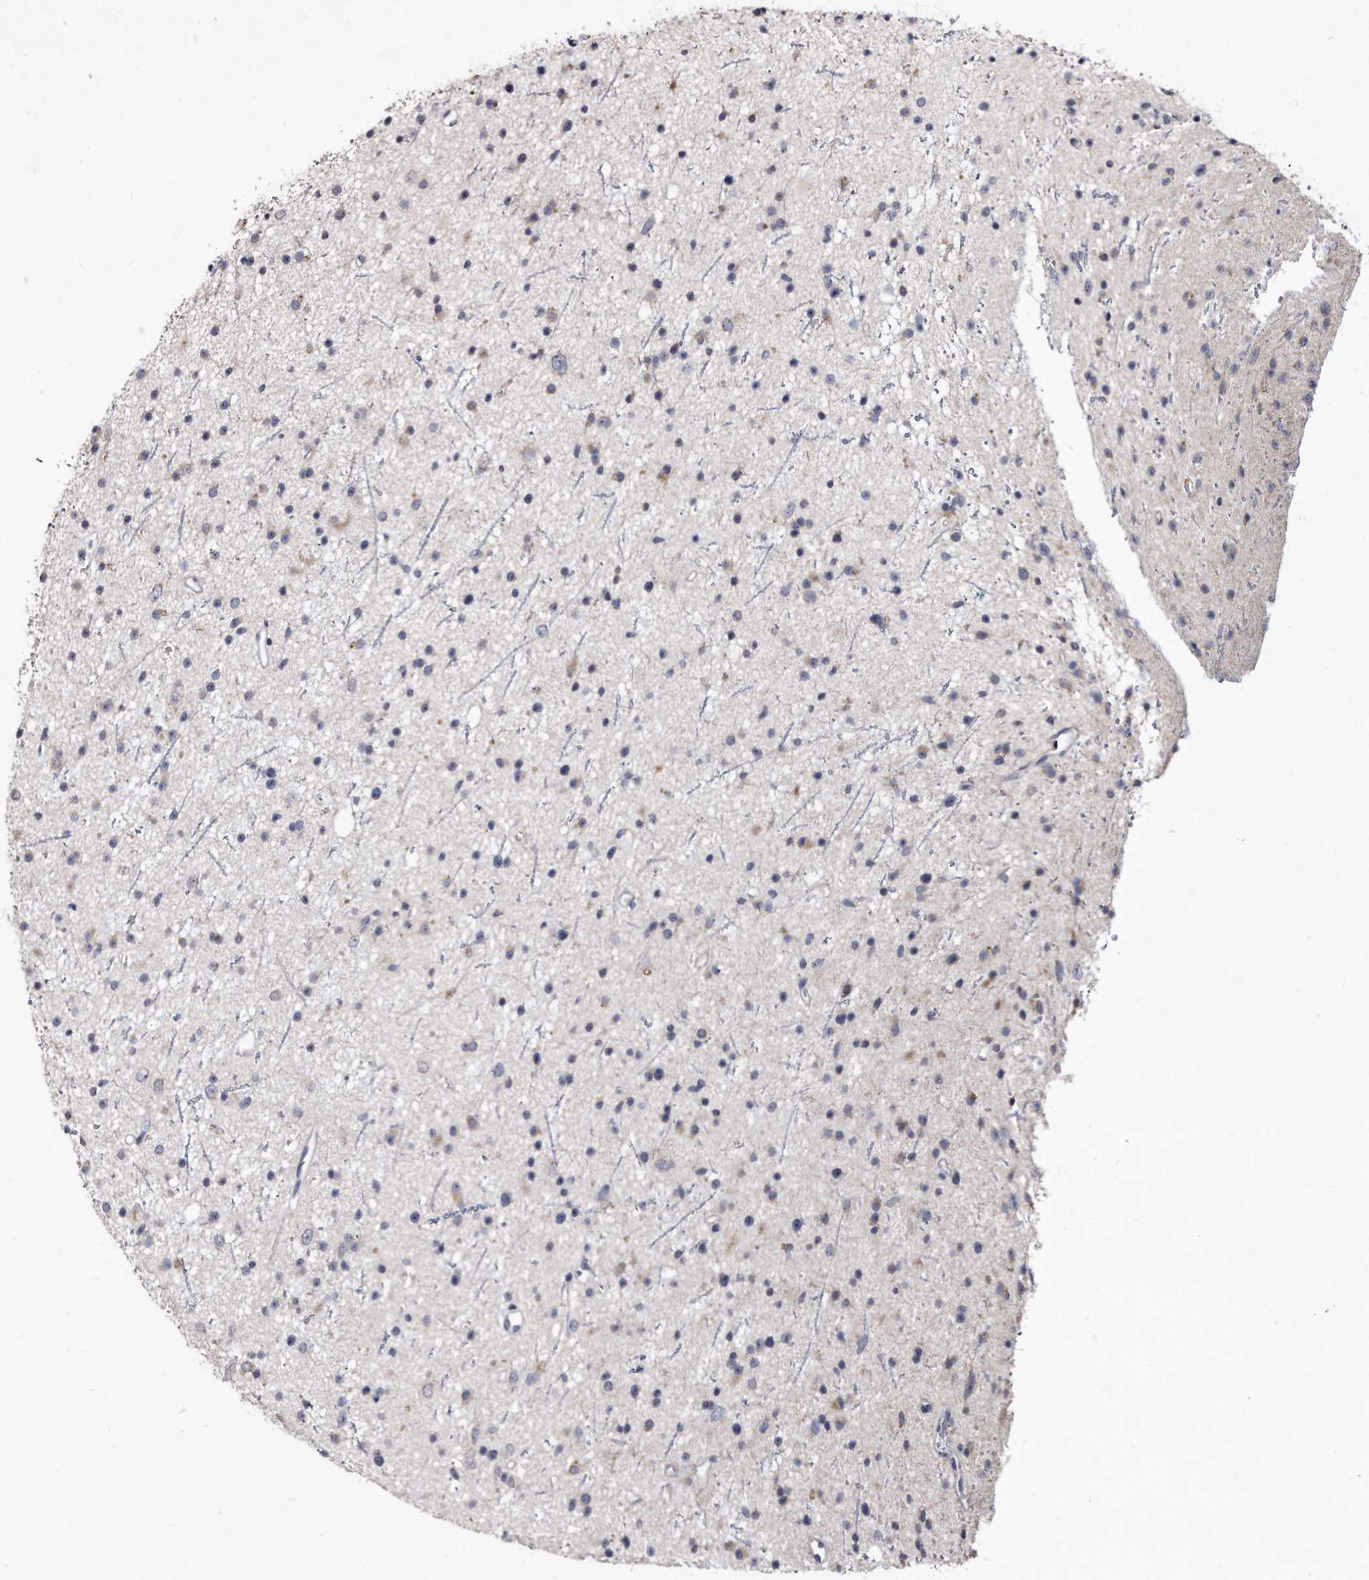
{"staining": {"intensity": "weak", "quantity": "<25%", "location": "cytoplasmic/membranous"}, "tissue": "glioma", "cell_type": "Tumor cells", "image_type": "cancer", "snomed": [{"axis": "morphology", "description": "Glioma, malignant, Low grade"}, {"axis": "topography", "description": "Cerebral cortex"}], "caption": "Glioma was stained to show a protein in brown. There is no significant staining in tumor cells.", "gene": "KLHDC3", "patient": {"sex": "female", "age": 39}}